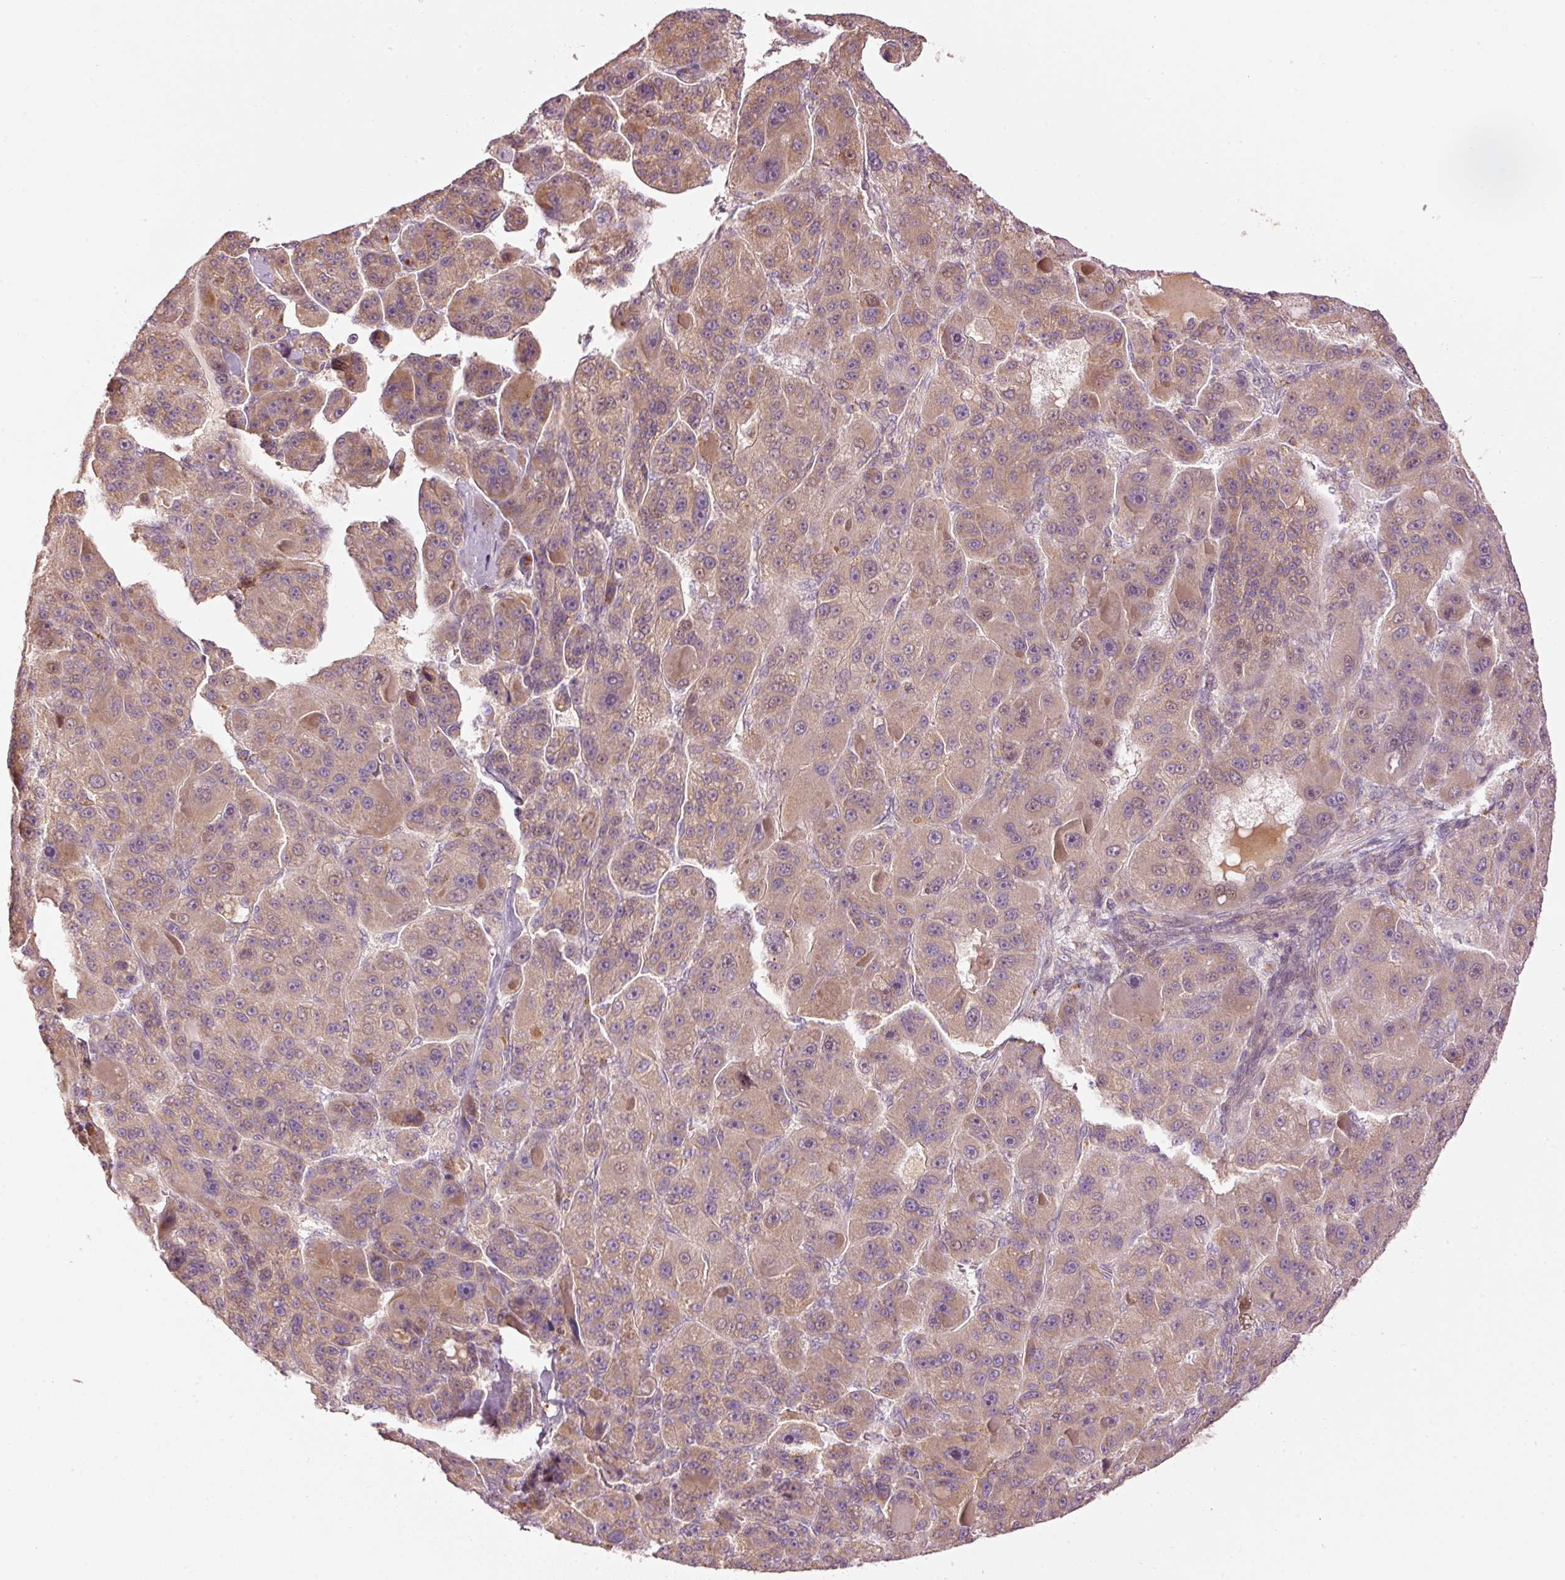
{"staining": {"intensity": "moderate", "quantity": "25%-75%", "location": "cytoplasmic/membranous"}, "tissue": "liver cancer", "cell_type": "Tumor cells", "image_type": "cancer", "snomed": [{"axis": "morphology", "description": "Carcinoma, Hepatocellular, NOS"}, {"axis": "topography", "description": "Liver"}], "caption": "Immunohistochemical staining of liver cancer exhibits medium levels of moderate cytoplasmic/membranous staining in about 25%-75% of tumor cells. The staining was performed using DAB, with brown indicating positive protein expression. Nuclei are stained blue with hematoxylin.", "gene": "MAP10", "patient": {"sex": "male", "age": 76}}